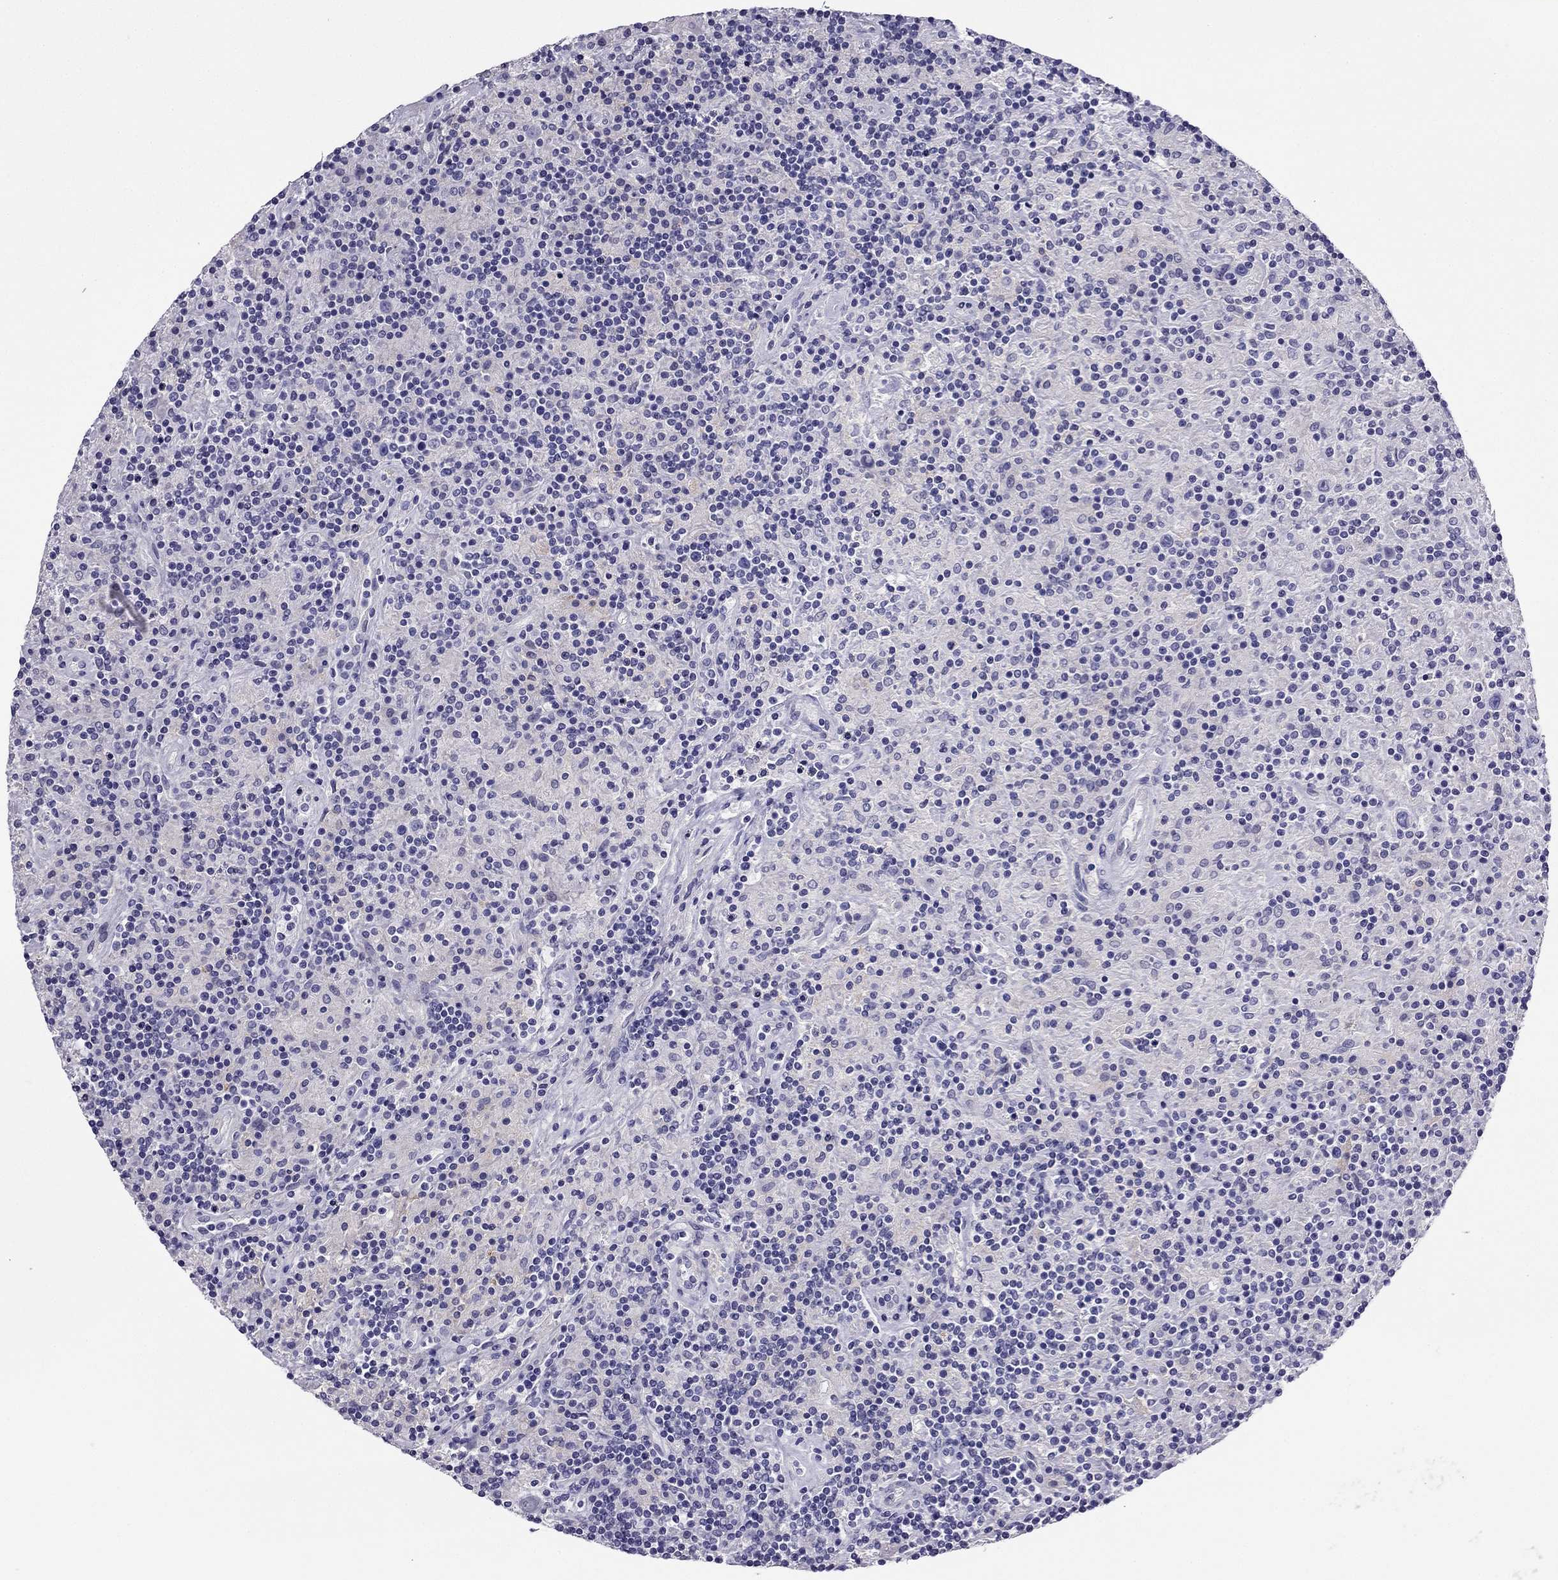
{"staining": {"intensity": "negative", "quantity": "none", "location": "none"}, "tissue": "lymphoma", "cell_type": "Tumor cells", "image_type": "cancer", "snomed": [{"axis": "morphology", "description": "Hodgkin's disease, NOS"}, {"axis": "topography", "description": "Lymph node"}], "caption": "Tumor cells show no significant protein expression in lymphoma.", "gene": "KCNJ10", "patient": {"sex": "male", "age": 70}}